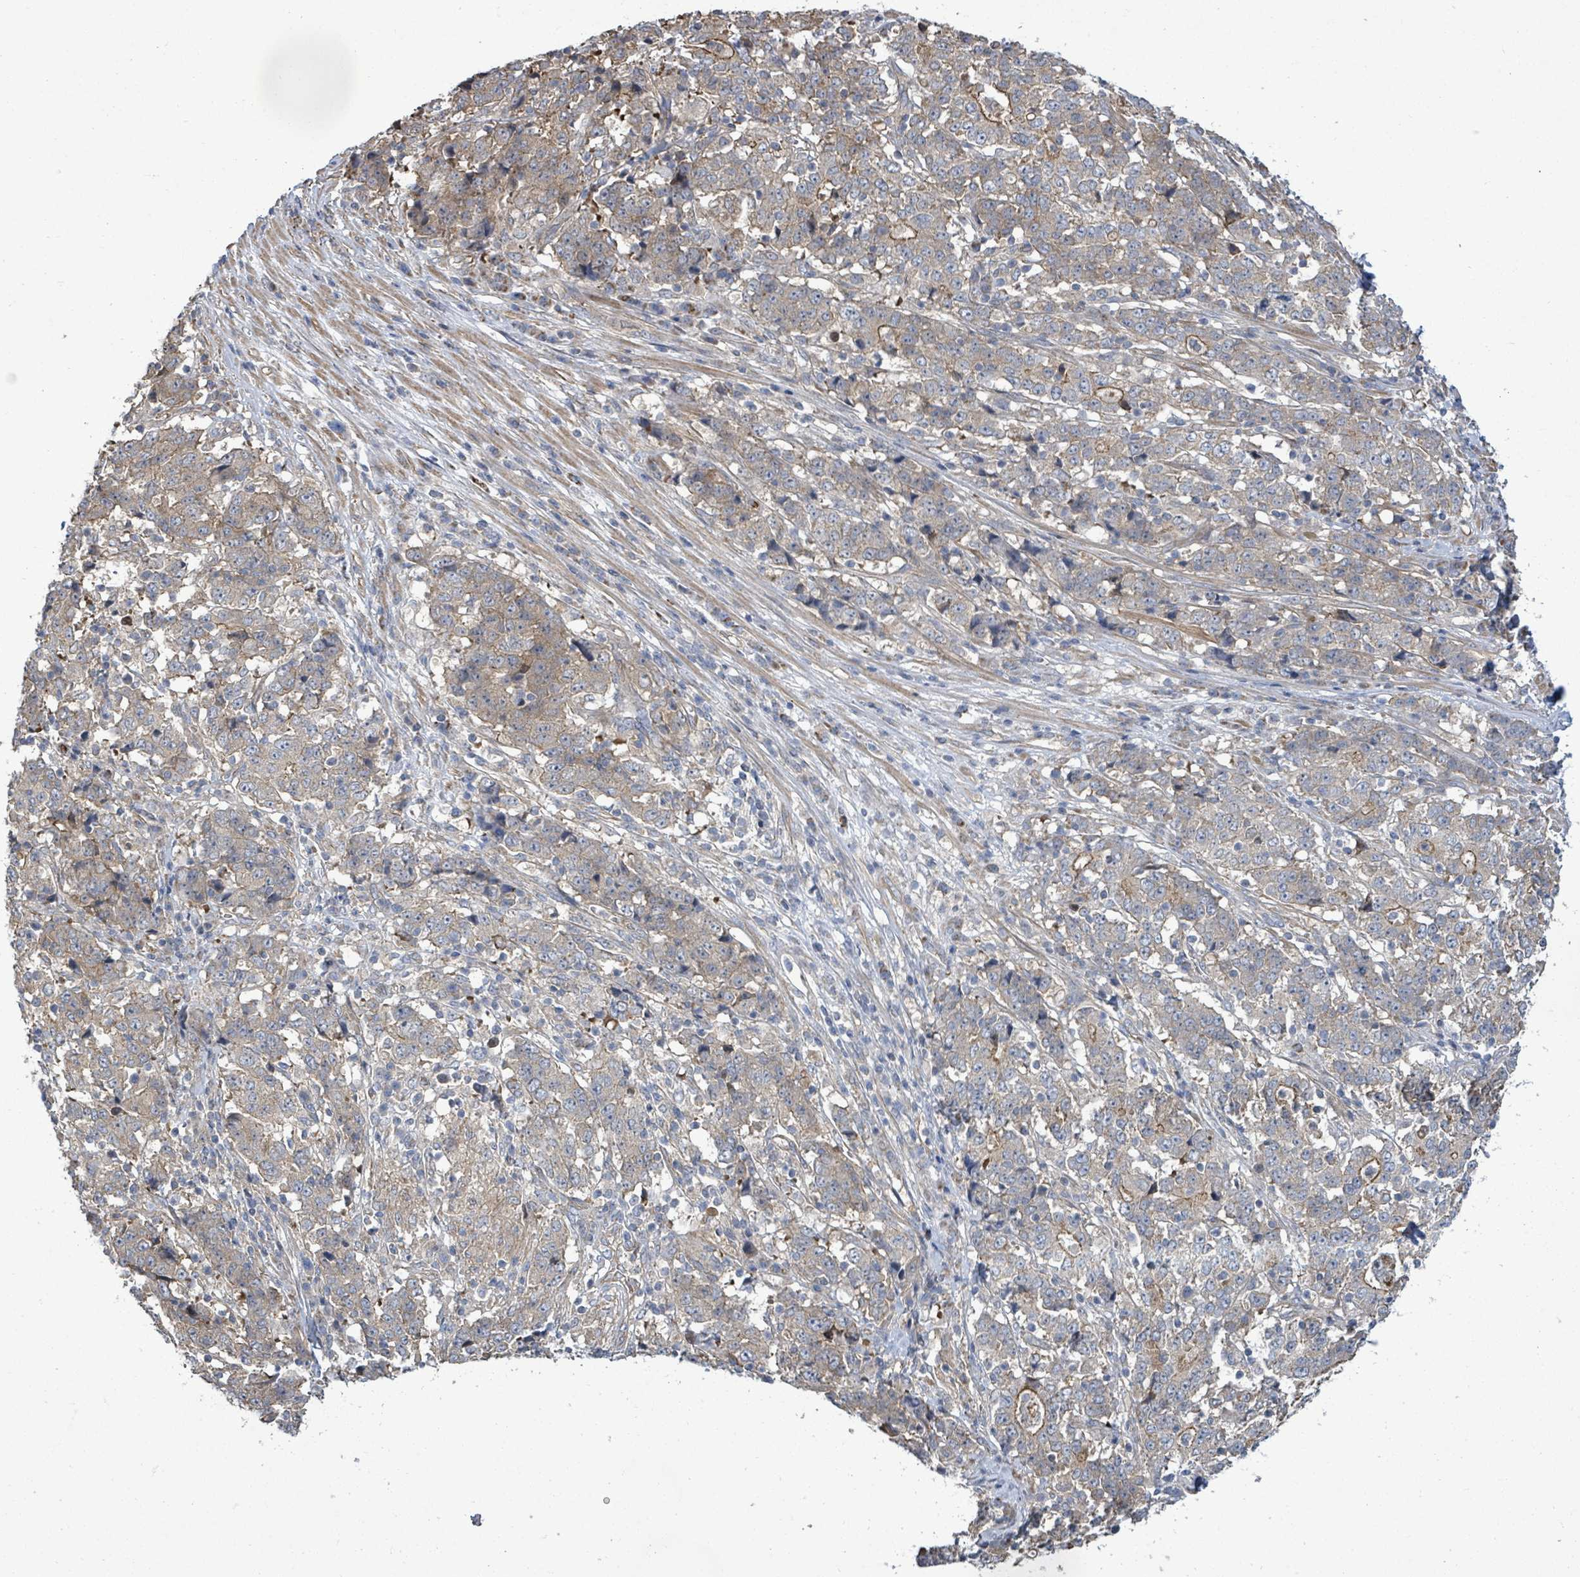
{"staining": {"intensity": "moderate", "quantity": "25%-75%", "location": "cytoplasmic/membranous"}, "tissue": "stomach cancer", "cell_type": "Tumor cells", "image_type": "cancer", "snomed": [{"axis": "morphology", "description": "Adenocarcinoma, NOS"}, {"axis": "topography", "description": "Stomach"}], "caption": "Brown immunohistochemical staining in human adenocarcinoma (stomach) shows moderate cytoplasmic/membranous staining in approximately 25%-75% of tumor cells.", "gene": "KBTBD11", "patient": {"sex": "male", "age": 59}}